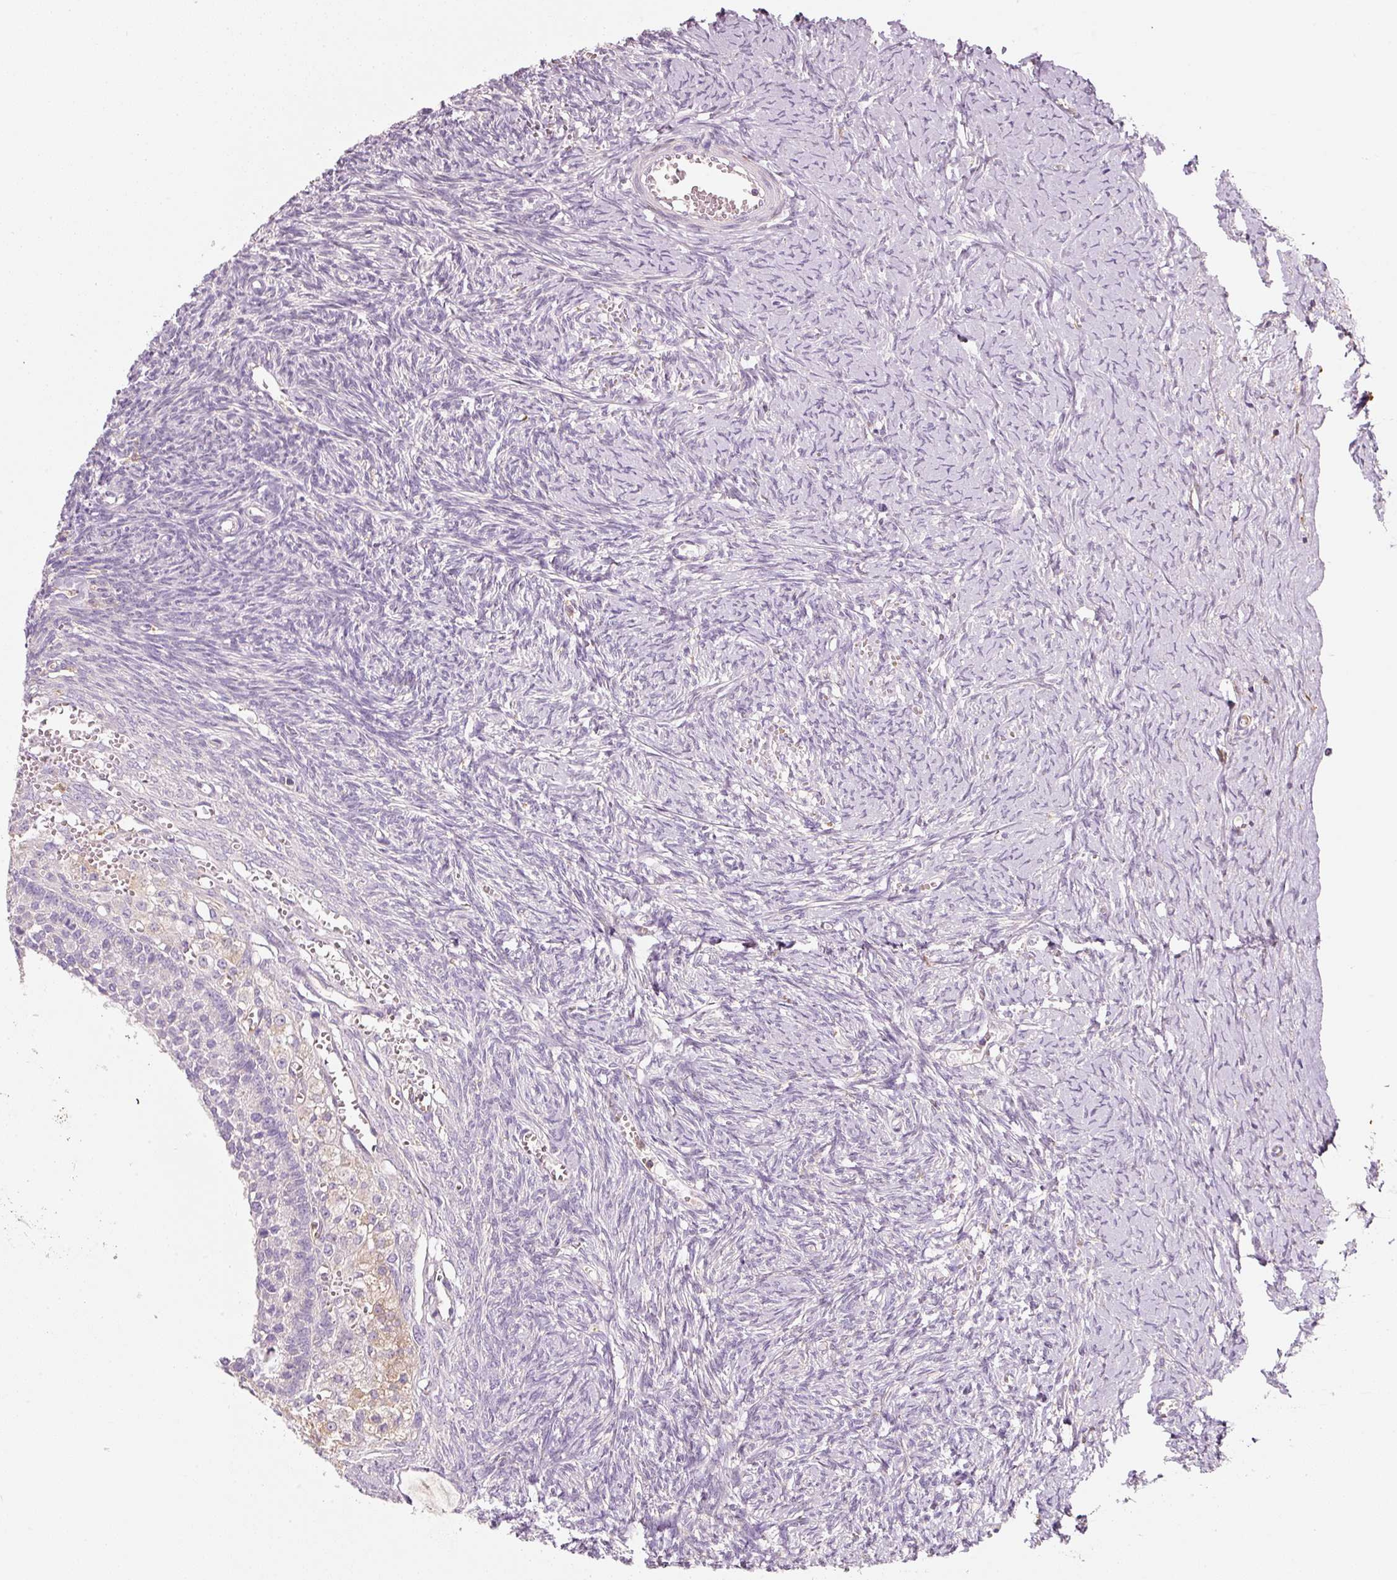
{"staining": {"intensity": "strong", "quantity": "<25%", "location": "cytoplasmic/membranous"}, "tissue": "ovary", "cell_type": "Ovarian stroma cells", "image_type": "normal", "snomed": [{"axis": "morphology", "description": "Normal tissue, NOS"}, {"axis": "topography", "description": "Ovary"}], "caption": "Ovary stained with IHC displays strong cytoplasmic/membranous expression in approximately <25% of ovarian stroma cells. The protein is shown in brown color, while the nuclei are stained blue.", "gene": "IQGAP2", "patient": {"sex": "female", "age": 39}}